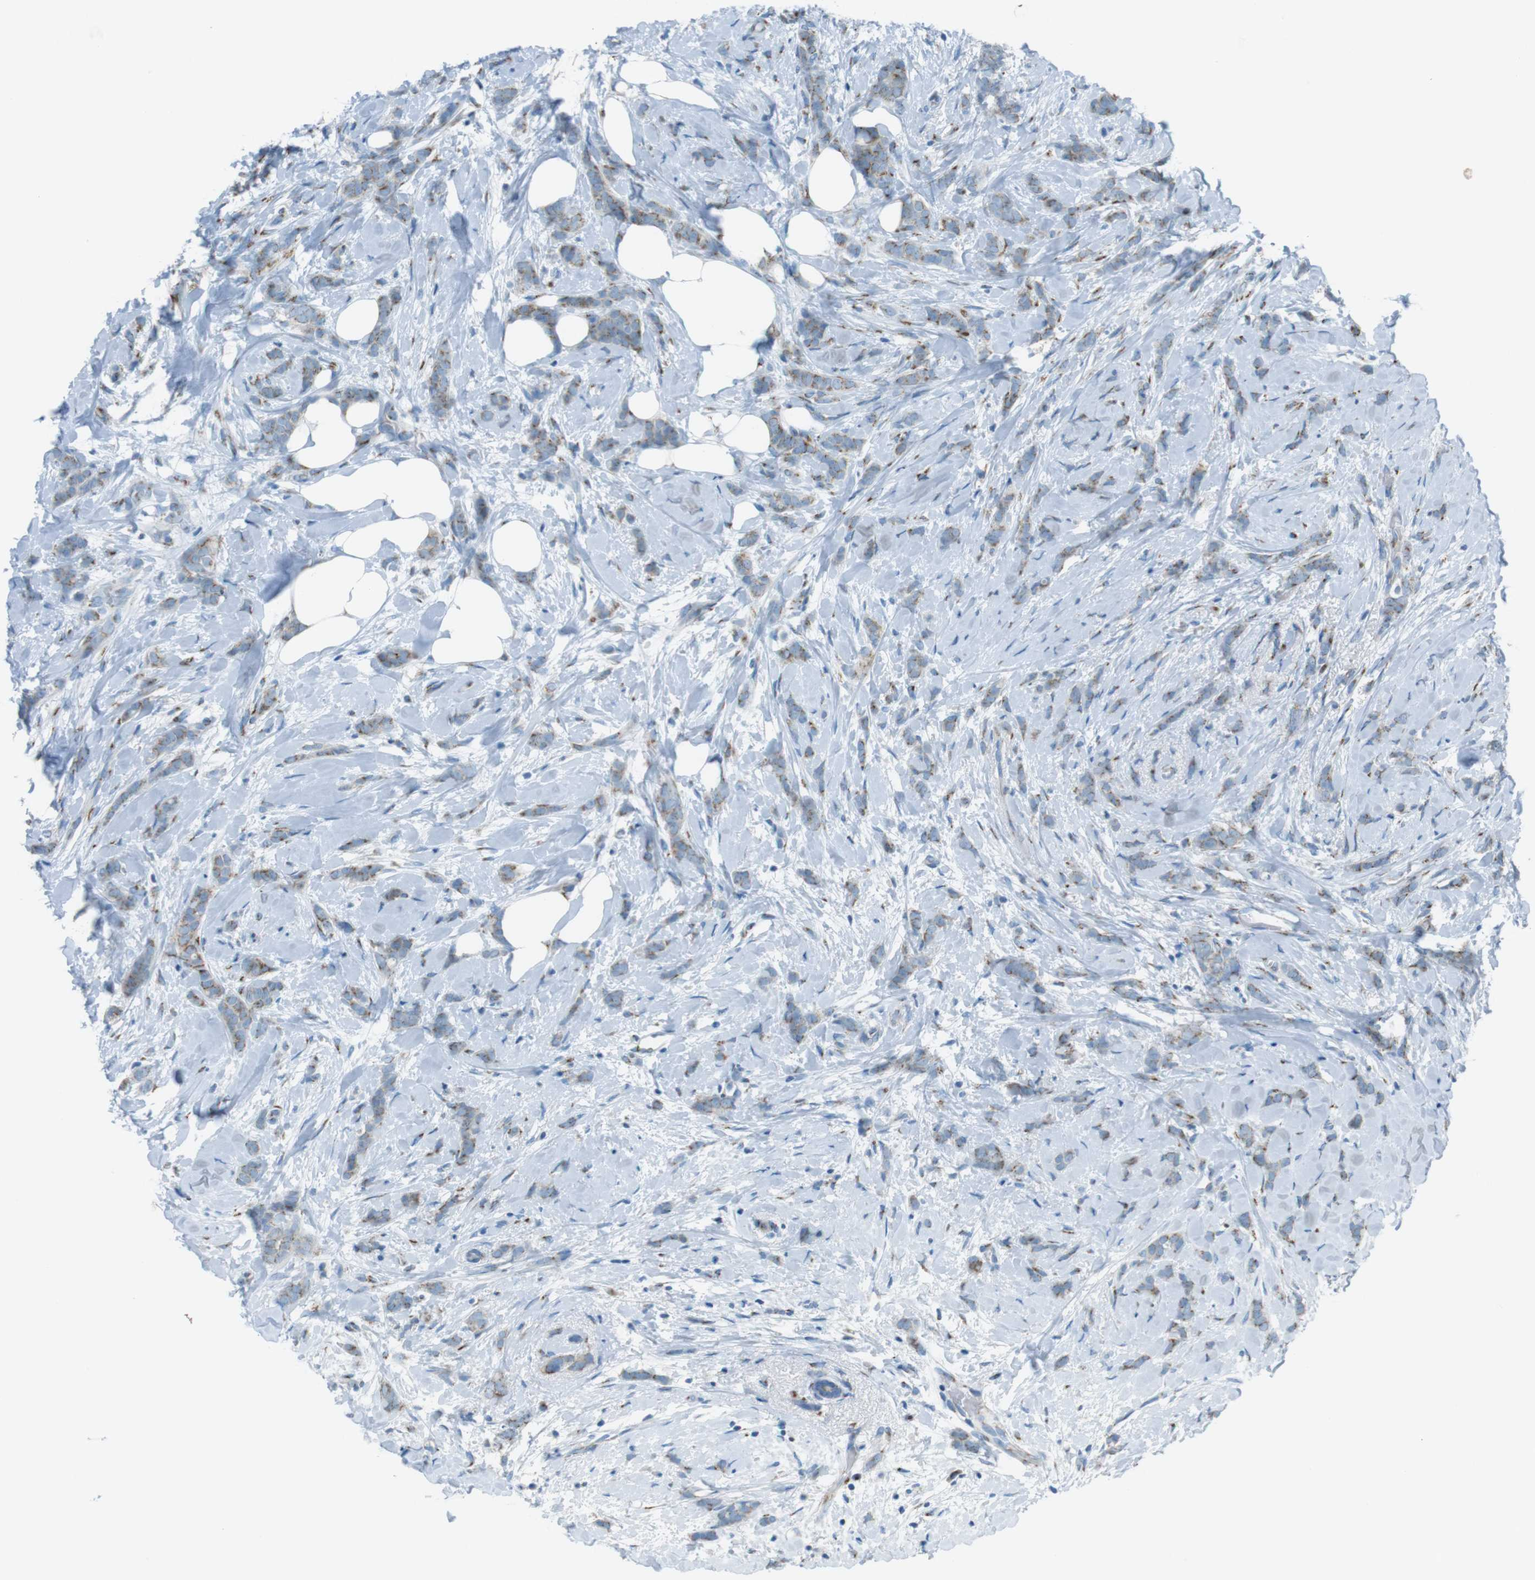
{"staining": {"intensity": "weak", "quantity": ">75%", "location": "cytoplasmic/membranous"}, "tissue": "breast cancer", "cell_type": "Tumor cells", "image_type": "cancer", "snomed": [{"axis": "morphology", "description": "Lobular carcinoma, in situ"}, {"axis": "morphology", "description": "Lobular carcinoma"}, {"axis": "topography", "description": "Breast"}], "caption": "This photomicrograph shows IHC staining of breast lobular carcinoma in situ, with low weak cytoplasmic/membranous positivity in approximately >75% of tumor cells.", "gene": "TXNDC15", "patient": {"sex": "female", "age": 41}}